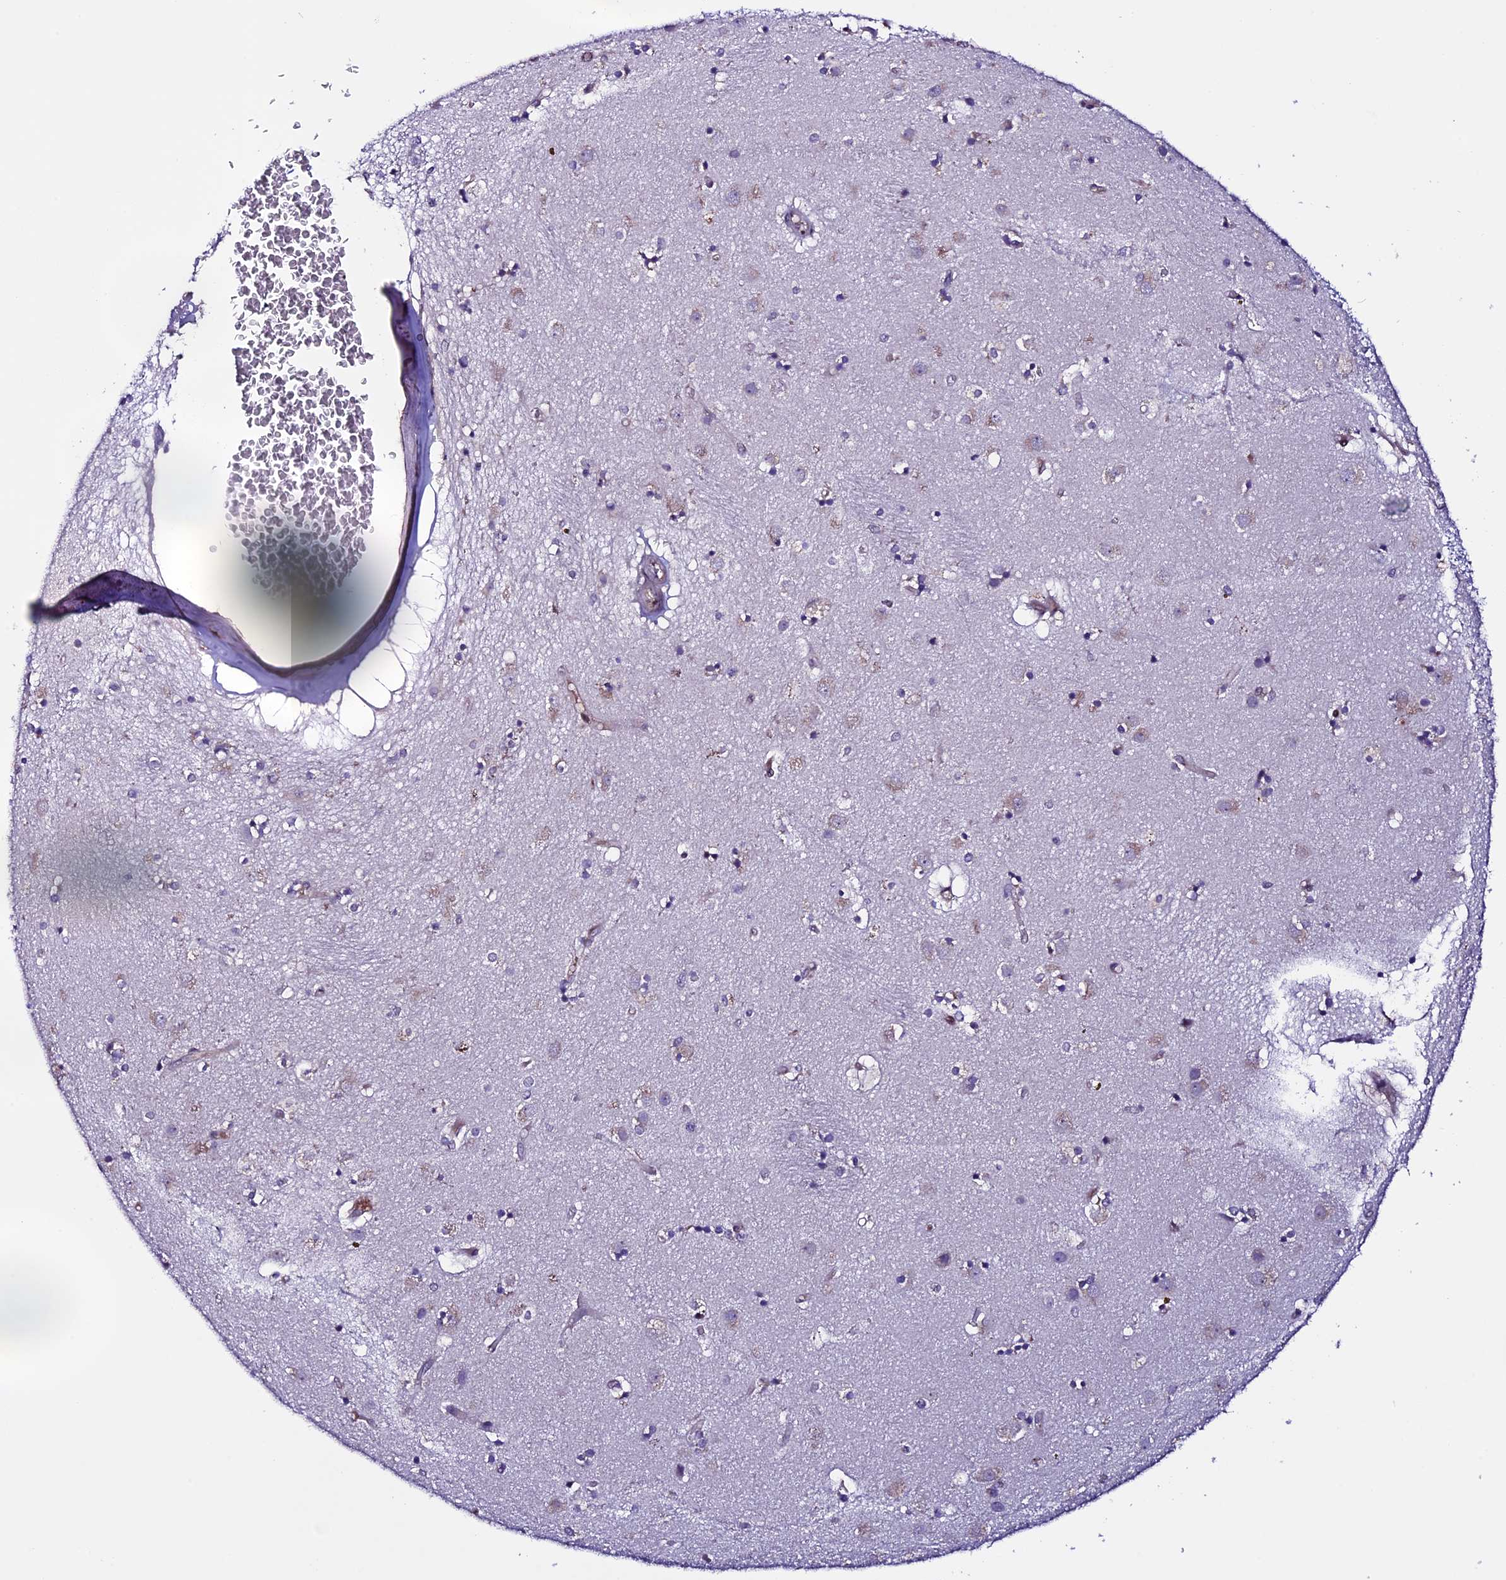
{"staining": {"intensity": "negative", "quantity": "none", "location": "none"}, "tissue": "caudate", "cell_type": "Glial cells", "image_type": "normal", "snomed": [{"axis": "morphology", "description": "Normal tissue, NOS"}, {"axis": "topography", "description": "Lateral ventricle wall"}], "caption": "Glial cells show no significant protein staining in benign caudate.", "gene": "TMEM171", "patient": {"sex": "male", "age": 70}}